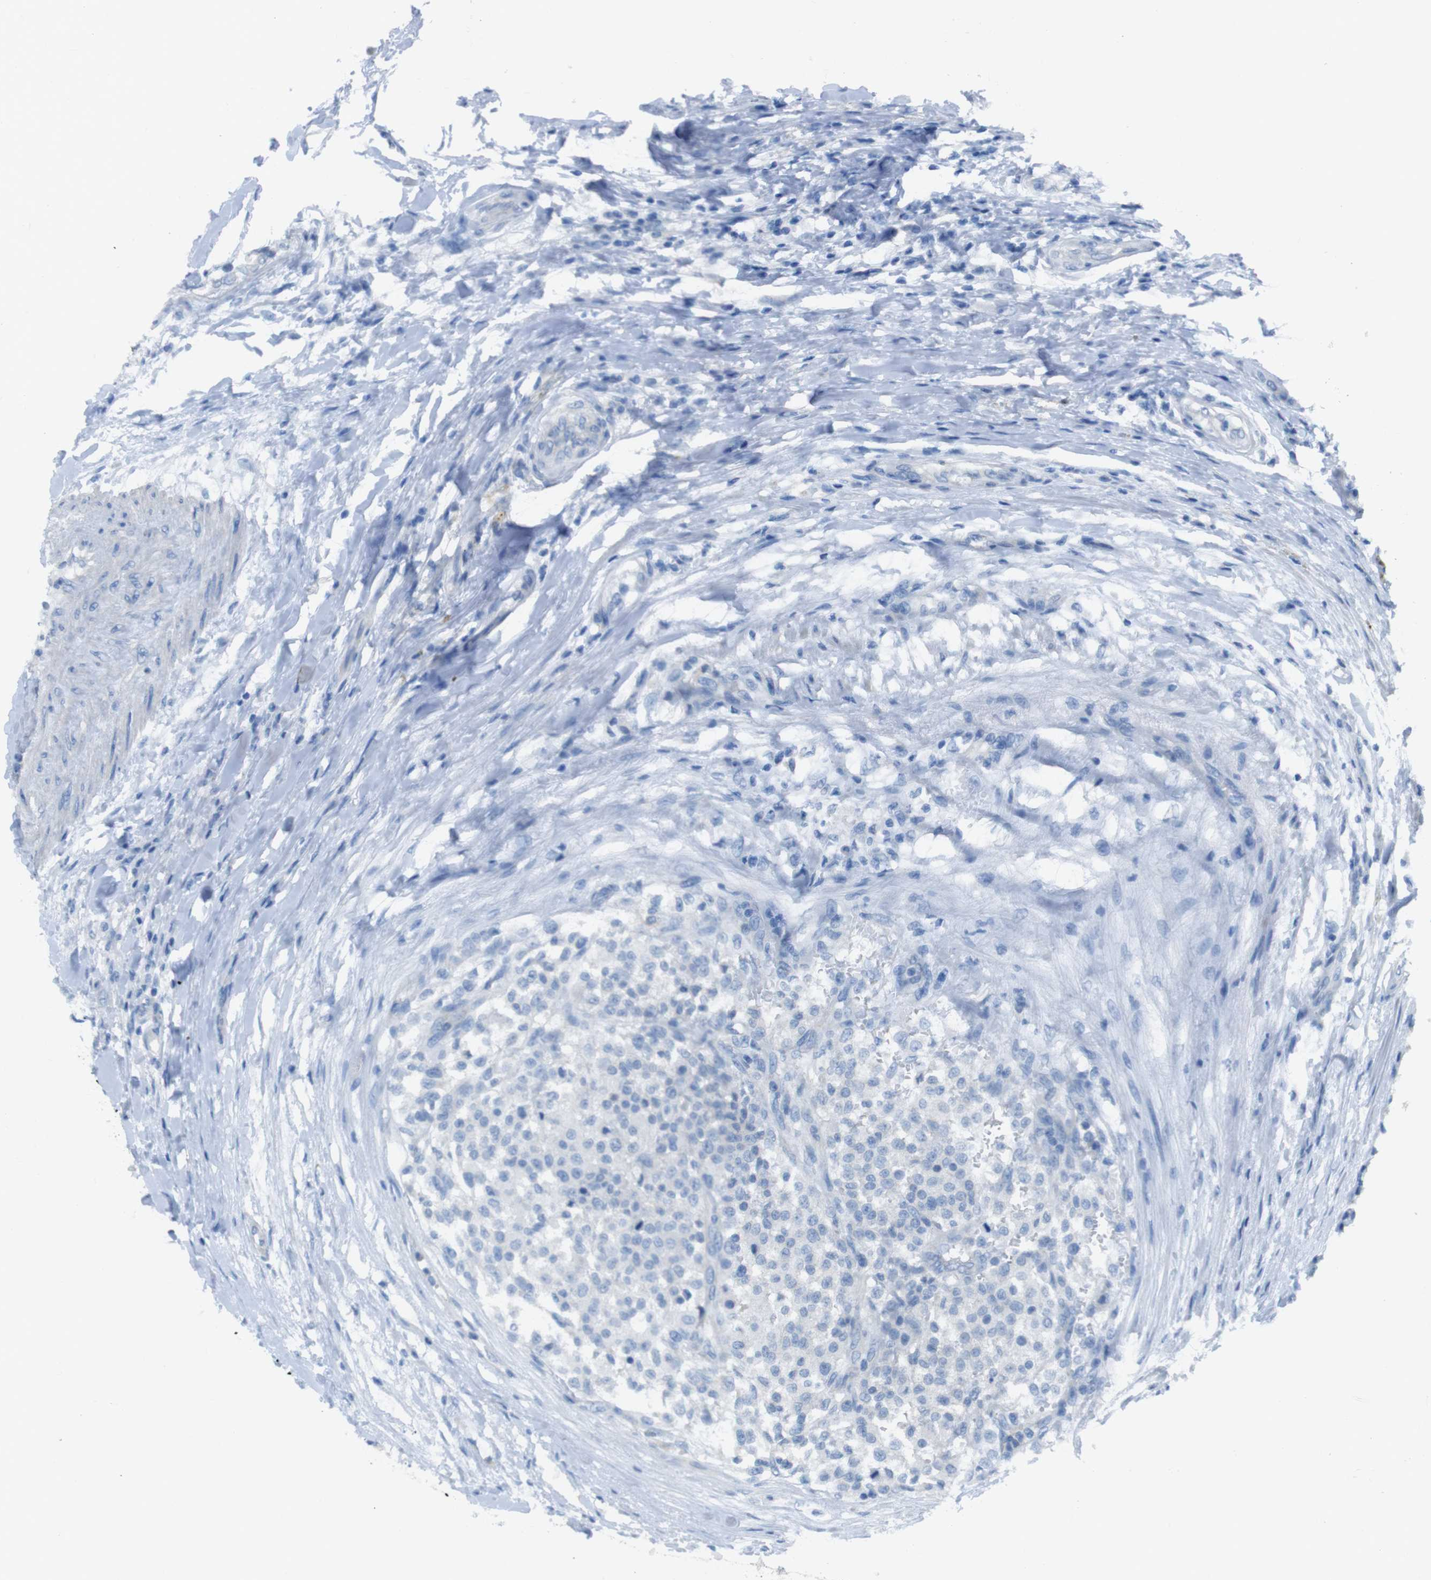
{"staining": {"intensity": "negative", "quantity": "none", "location": "none"}, "tissue": "testis cancer", "cell_type": "Tumor cells", "image_type": "cancer", "snomed": [{"axis": "morphology", "description": "Seminoma, NOS"}, {"axis": "topography", "description": "Testis"}], "caption": "Immunohistochemical staining of human testis seminoma exhibits no significant positivity in tumor cells. The staining is performed using DAB brown chromogen with nuclei counter-stained in using hematoxylin.", "gene": "CYP2C8", "patient": {"sex": "male", "age": 59}}